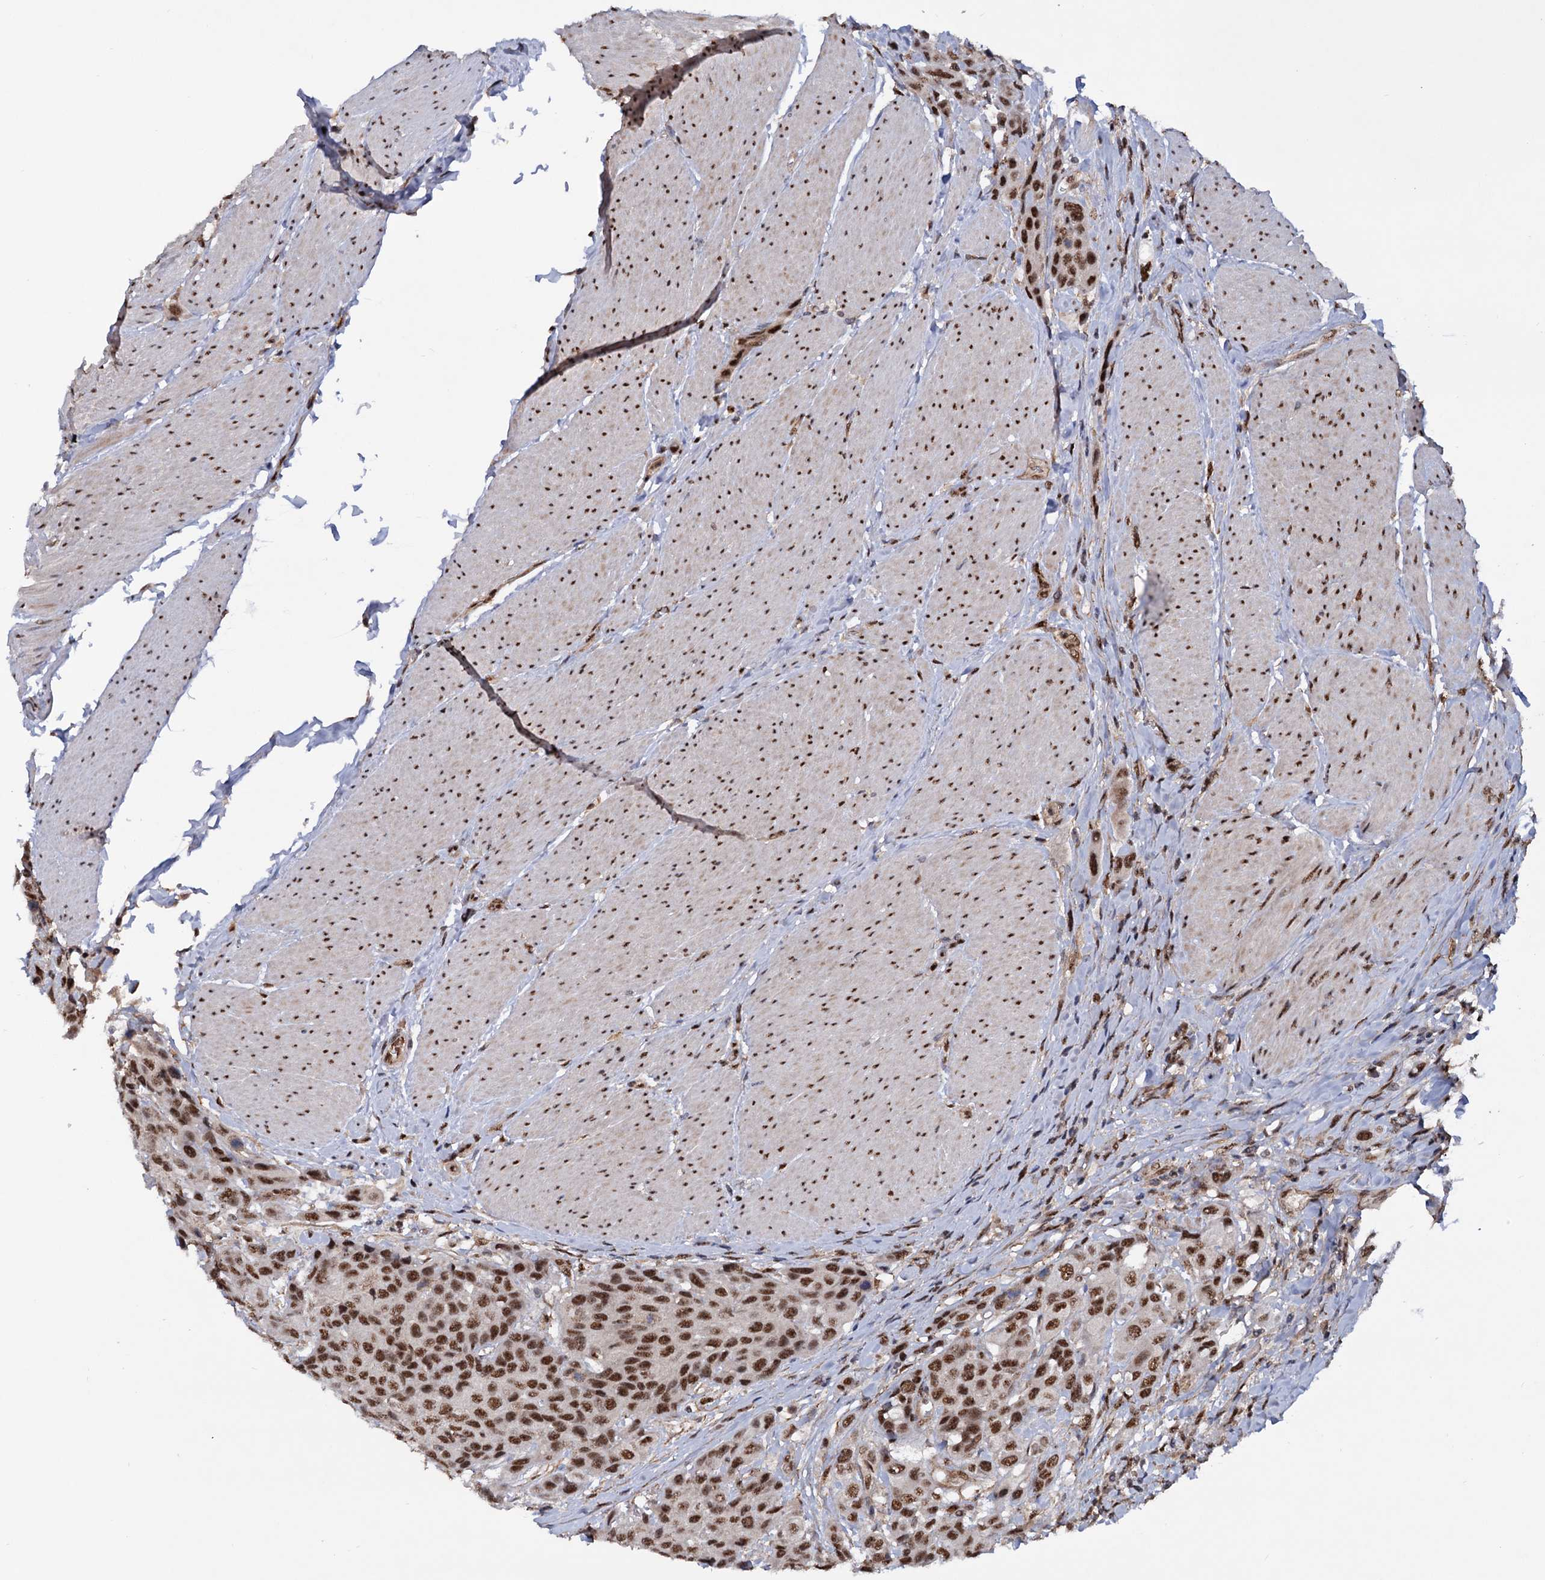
{"staining": {"intensity": "strong", "quantity": ">75%", "location": "nuclear"}, "tissue": "urothelial cancer", "cell_type": "Tumor cells", "image_type": "cancer", "snomed": [{"axis": "morphology", "description": "Urothelial carcinoma, High grade"}, {"axis": "topography", "description": "Urinary bladder"}], "caption": "IHC histopathology image of urothelial cancer stained for a protein (brown), which exhibits high levels of strong nuclear expression in about >75% of tumor cells.", "gene": "TBC1D12", "patient": {"sex": "male", "age": 50}}